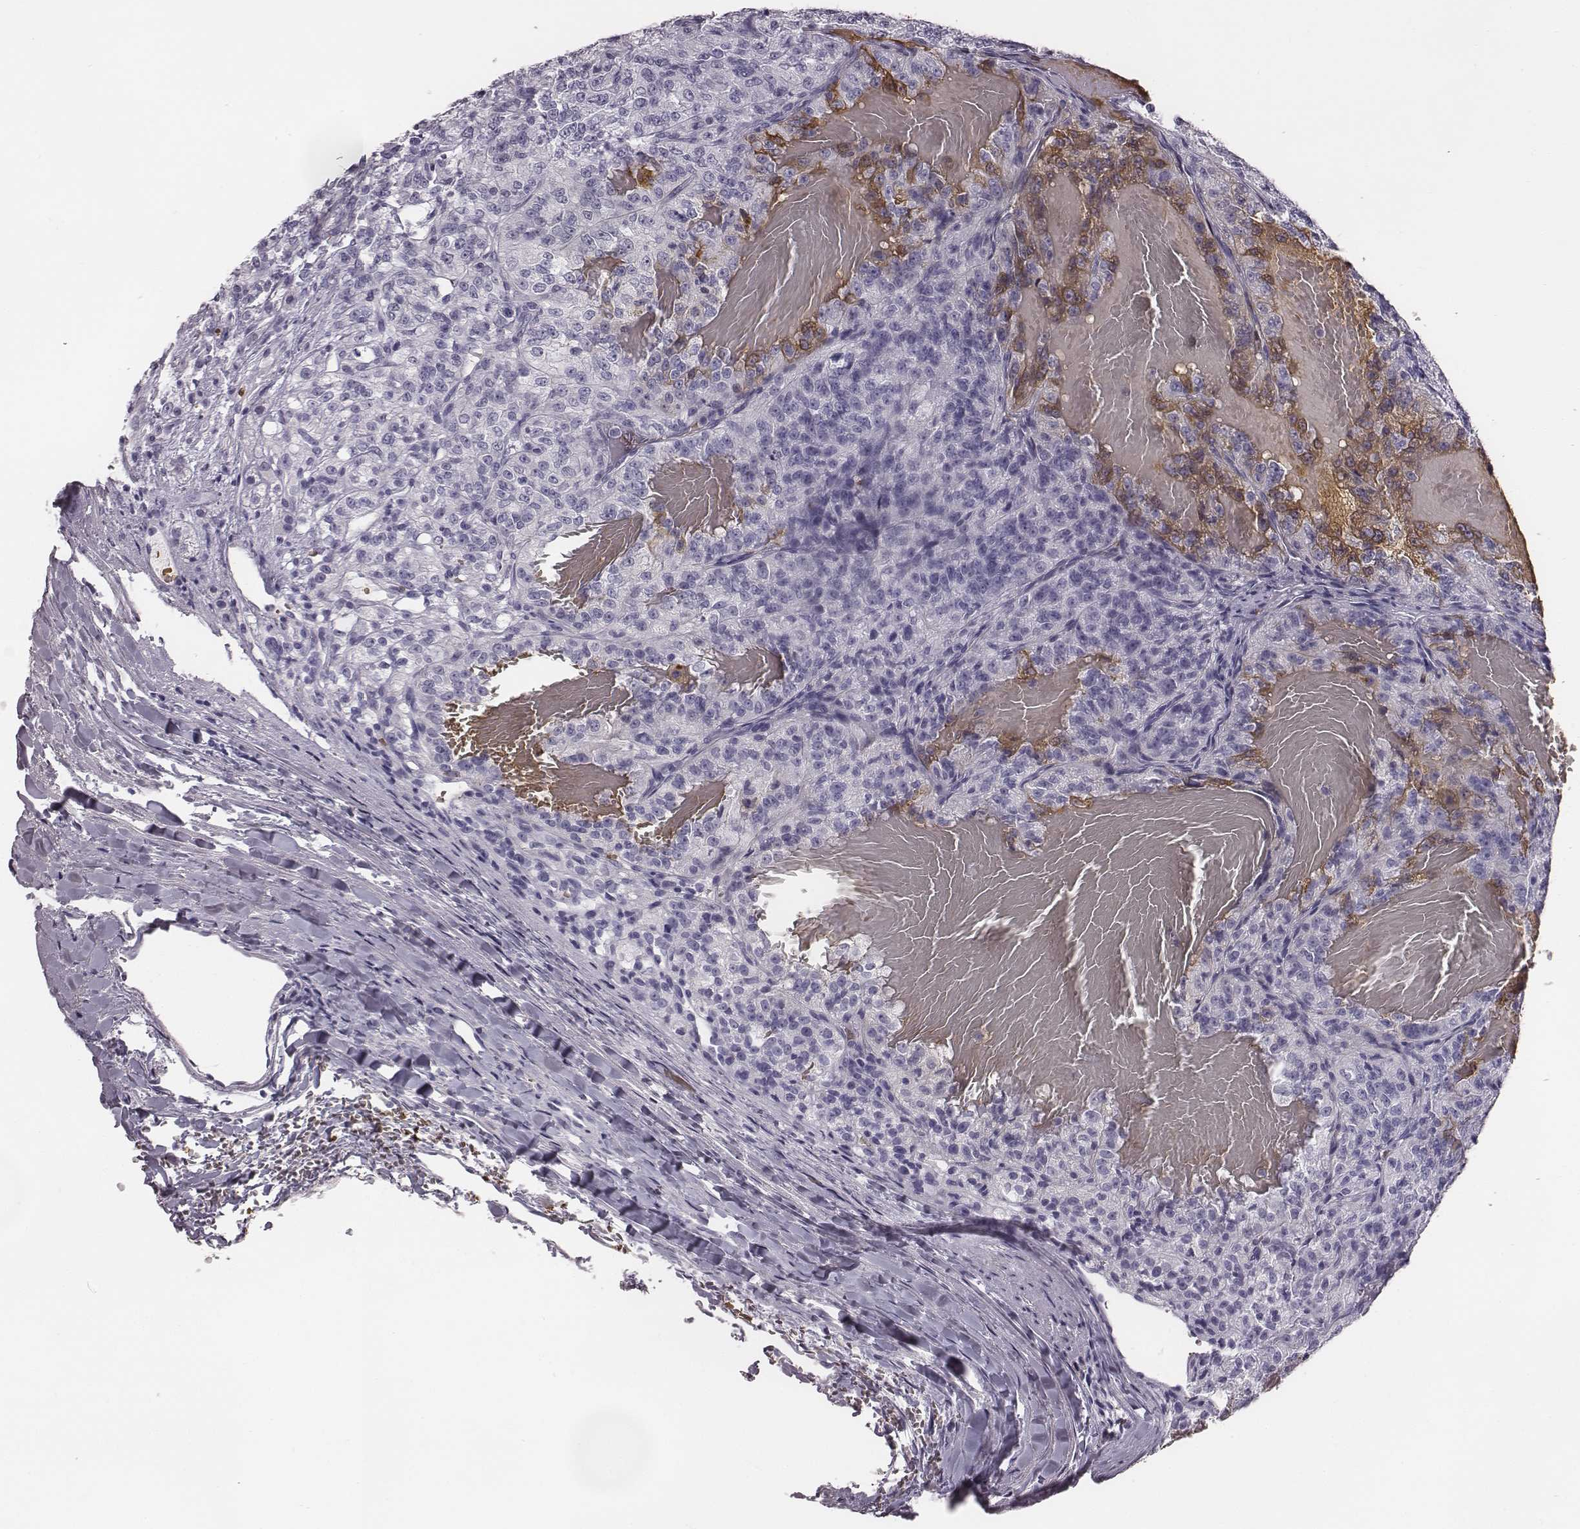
{"staining": {"intensity": "negative", "quantity": "none", "location": "none"}, "tissue": "renal cancer", "cell_type": "Tumor cells", "image_type": "cancer", "snomed": [{"axis": "morphology", "description": "Adenocarcinoma, NOS"}, {"axis": "topography", "description": "Kidney"}], "caption": "Tumor cells are negative for brown protein staining in renal cancer (adenocarcinoma).", "gene": "HBZ", "patient": {"sex": "female", "age": 63}}